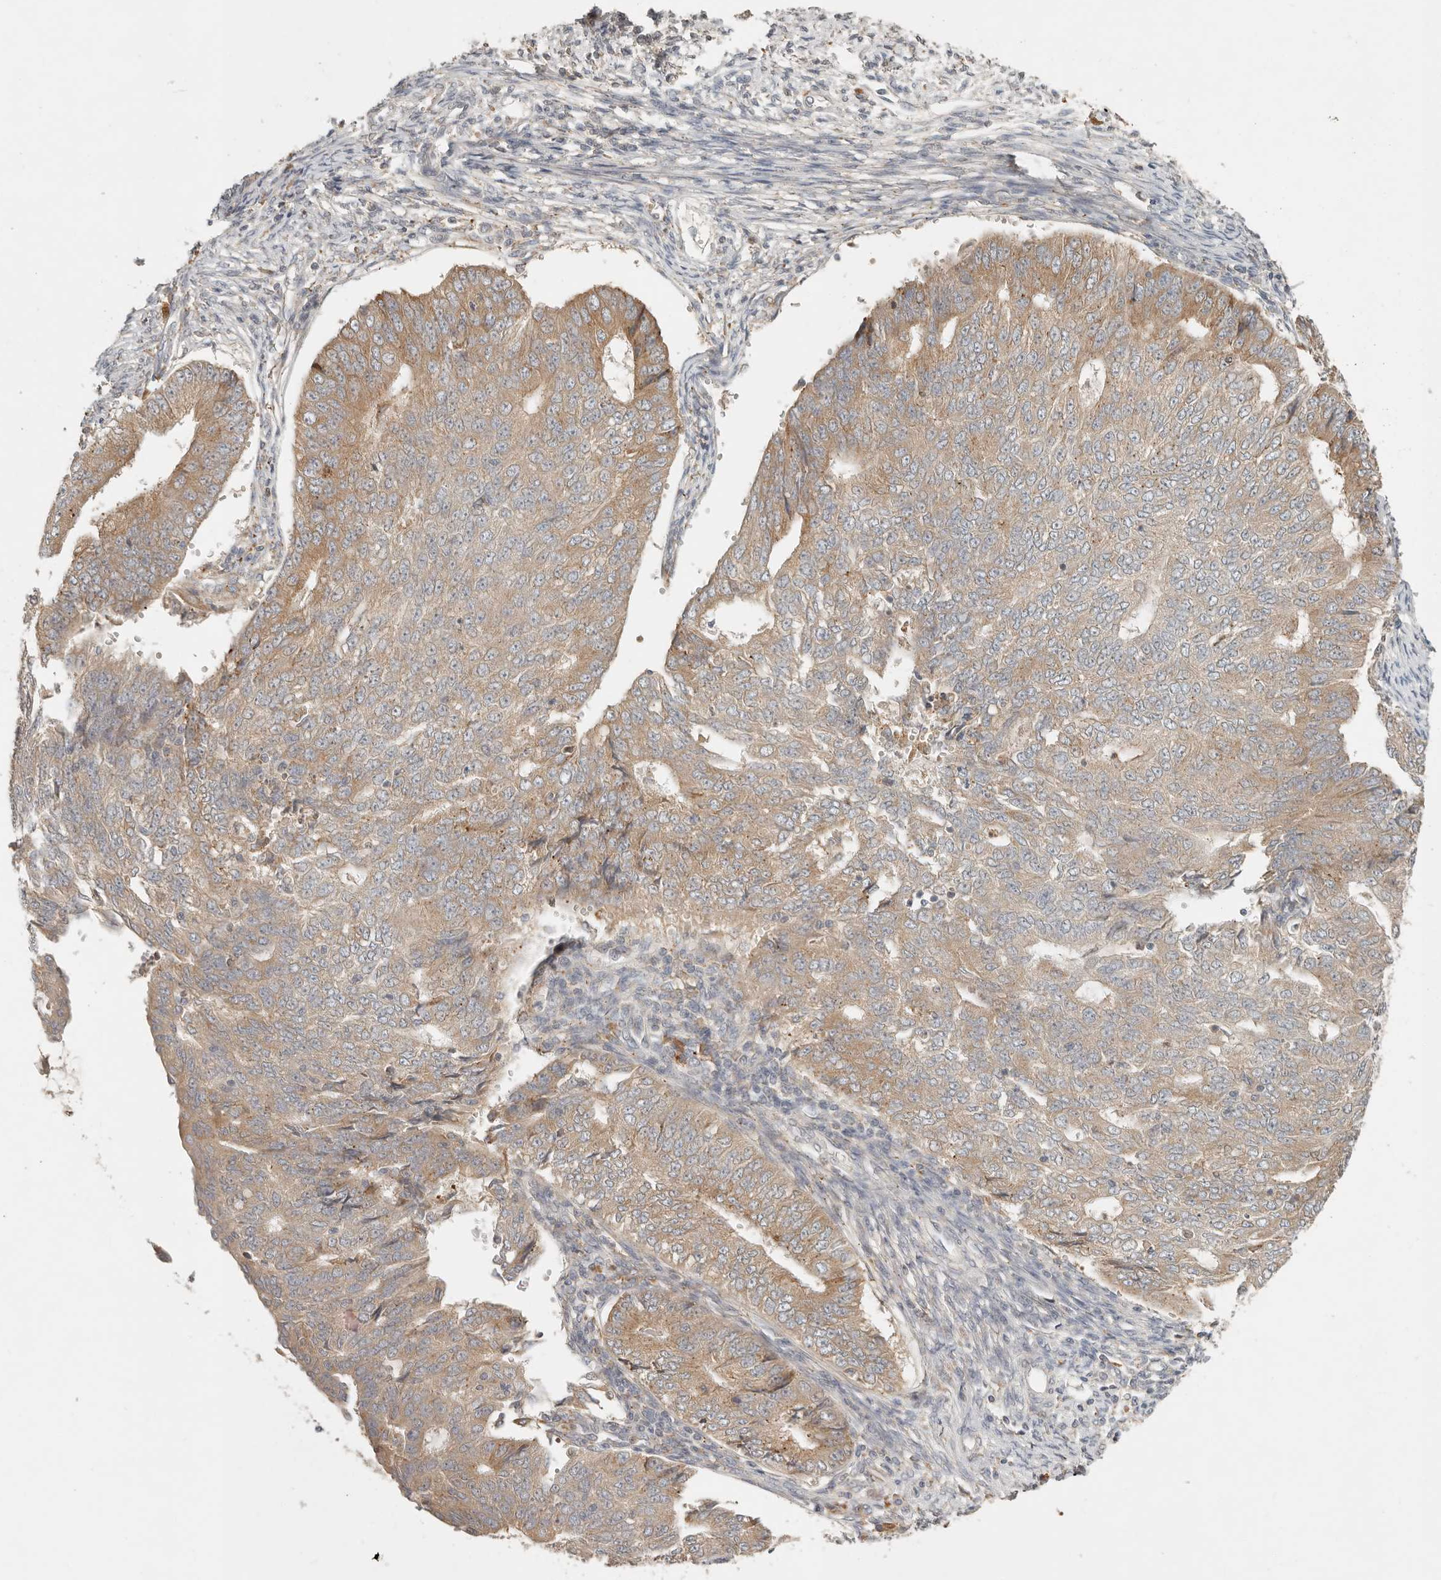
{"staining": {"intensity": "moderate", "quantity": ">75%", "location": "cytoplasmic/membranous"}, "tissue": "endometrial cancer", "cell_type": "Tumor cells", "image_type": "cancer", "snomed": [{"axis": "morphology", "description": "Adenocarcinoma, NOS"}, {"axis": "topography", "description": "Endometrium"}], "caption": "Immunohistochemistry (DAB (3,3'-diaminobenzidine)) staining of human endometrial cancer reveals moderate cytoplasmic/membranous protein expression in about >75% of tumor cells.", "gene": "ARHGEF10L", "patient": {"sex": "female", "age": 32}}